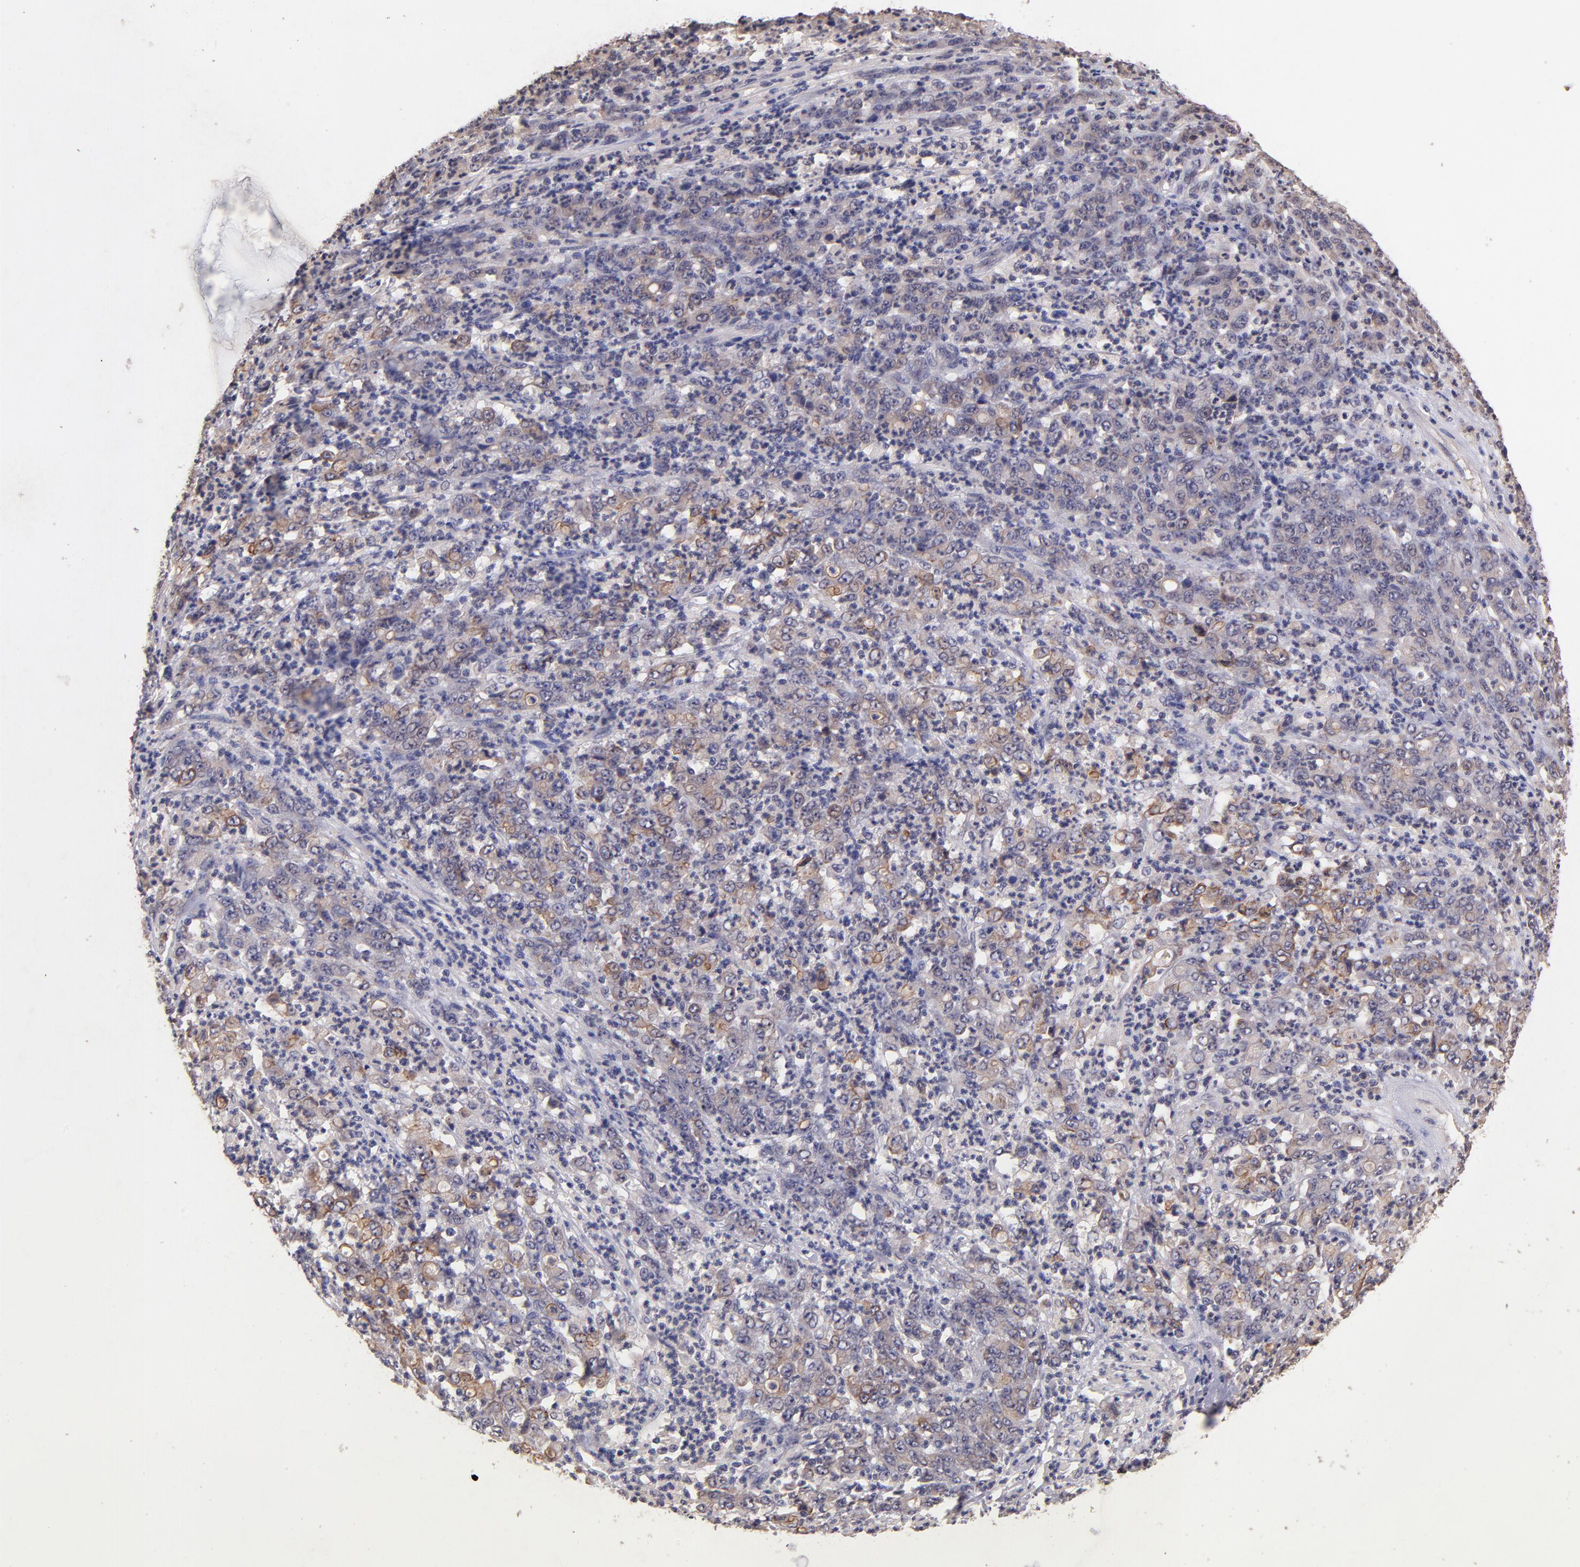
{"staining": {"intensity": "weak", "quantity": "25%-75%", "location": "cytoplasmic/membranous"}, "tissue": "stomach cancer", "cell_type": "Tumor cells", "image_type": "cancer", "snomed": [{"axis": "morphology", "description": "Adenocarcinoma, NOS"}, {"axis": "topography", "description": "Stomach, lower"}], "caption": "Stomach cancer (adenocarcinoma) stained for a protein shows weak cytoplasmic/membranous positivity in tumor cells. (IHC, brightfield microscopy, high magnification).", "gene": "RNASEL", "patient": {"sex": "female", "age": 71}}